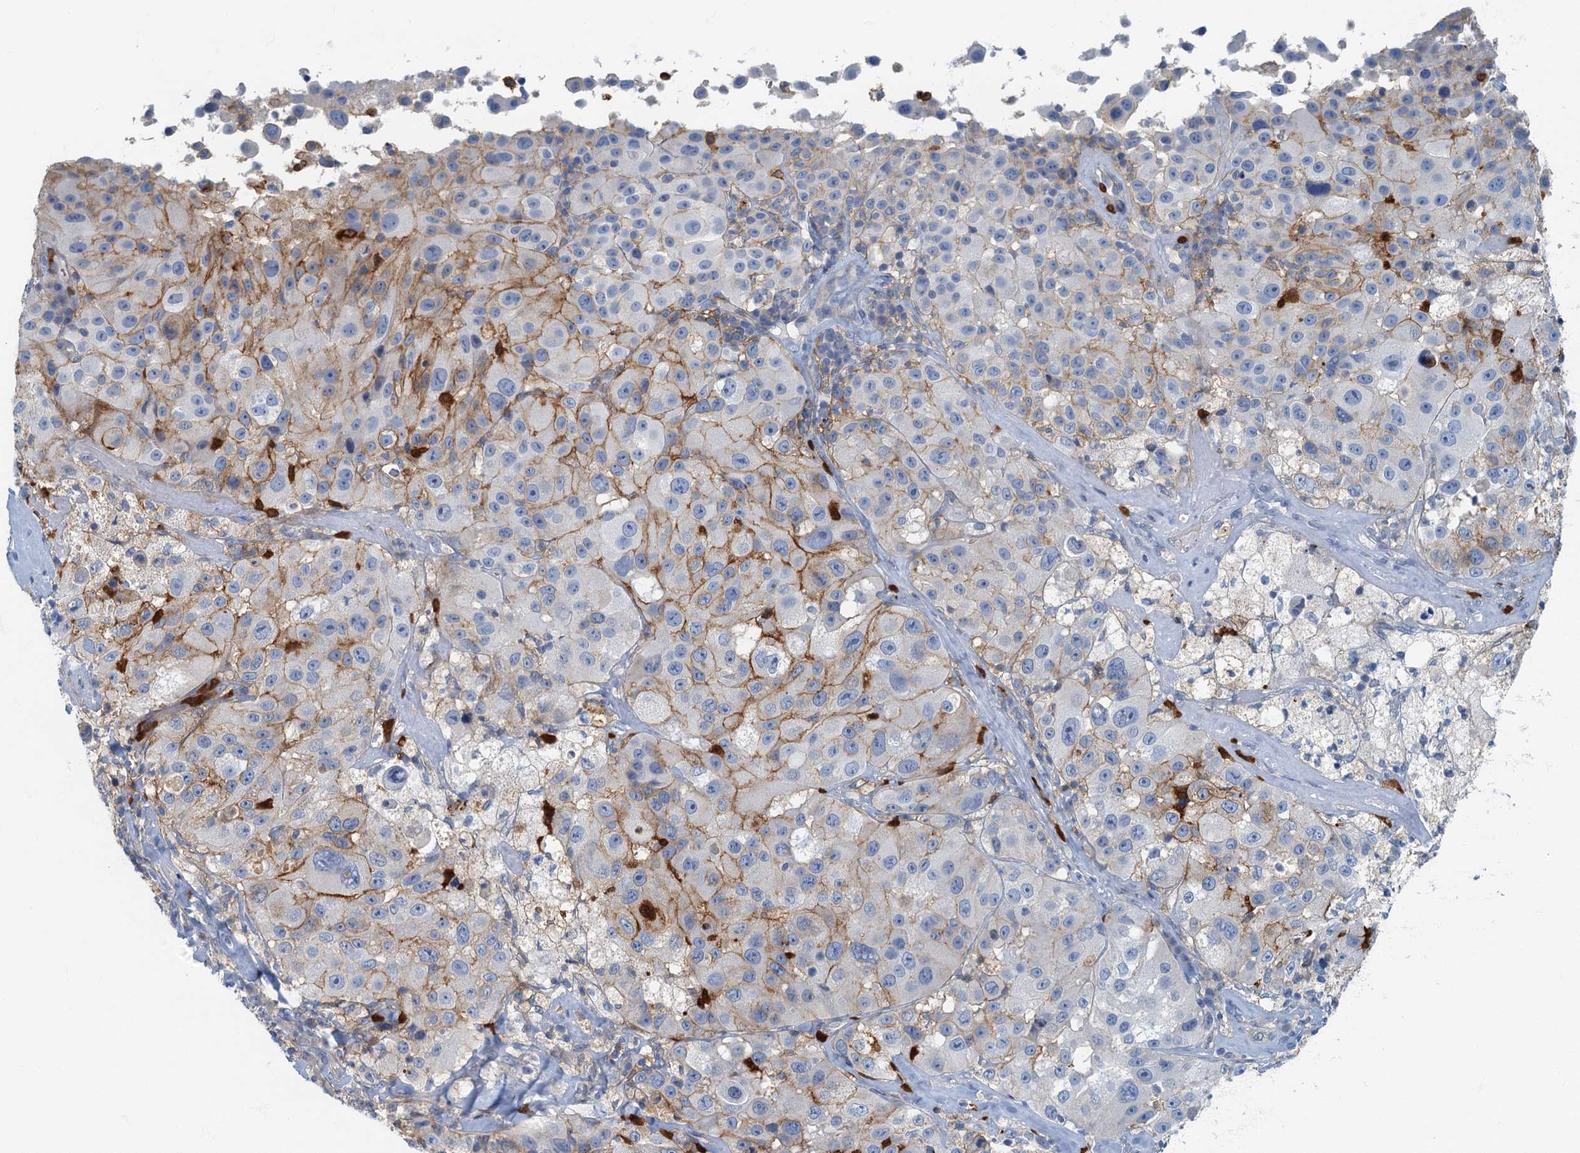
{"staining": {"intensity": "moderate", "quantity": "<25%", "location": "cytoplasmic/membranous"}, "tissue": "melanoma", "cell_type": "Tumor cells", "image_type": "cancer", "snomed": [{"axis": "morphology", "description": "Malignant melanoma, Metastatic site"}, {"axis": "topography", "description": "Lymph node"}], "caption": "Human malignant melanoma (metastatic site) stained with a protein marker shows moderate staining in tumor cells.", "gene": "ANKDD1A", "patient": {"sex": "male", "age": 62}}